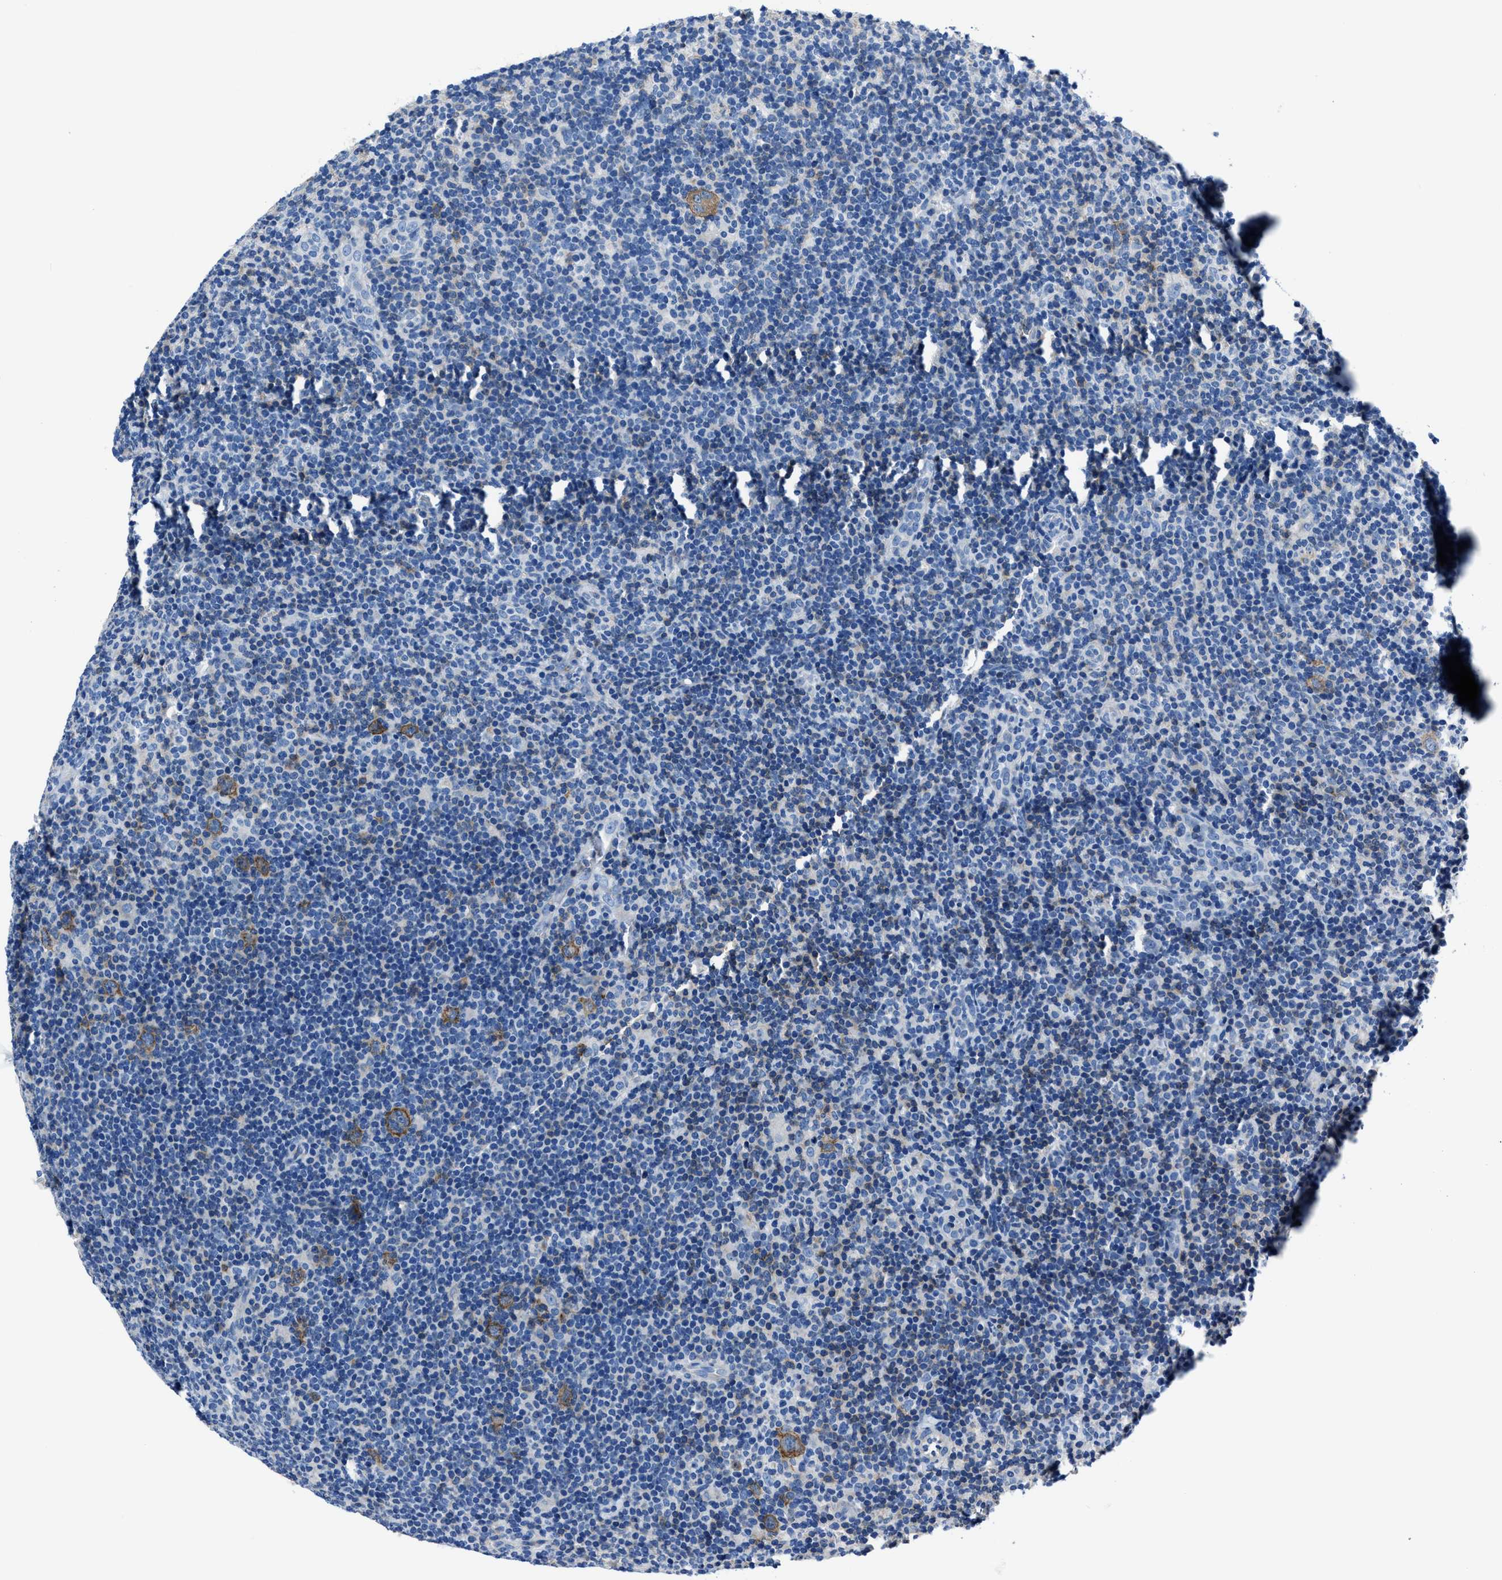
{"staining": {"intensity": "moderate", "quantity": ">75%", "location": "cytoplasmic/membranous"}, "tissue": "lymphoma", "cell_type": "Tumor cells", "image_type": "cancer", "snomed": [{"axis": "morphology", "description": "Hodgkin's disease, NOS"}, {"axis": "topography", "description": "Lymph node"}], "caption": "This photomicrograph exhibits immunohistochemistry (IHC) staining of Hodgkin's disease, with medium moderate cytoplasmic/membranous staining in about >75% of tumor cells.", "gene": "LMO7", "patient": {"sex": "female", "age": 57}}